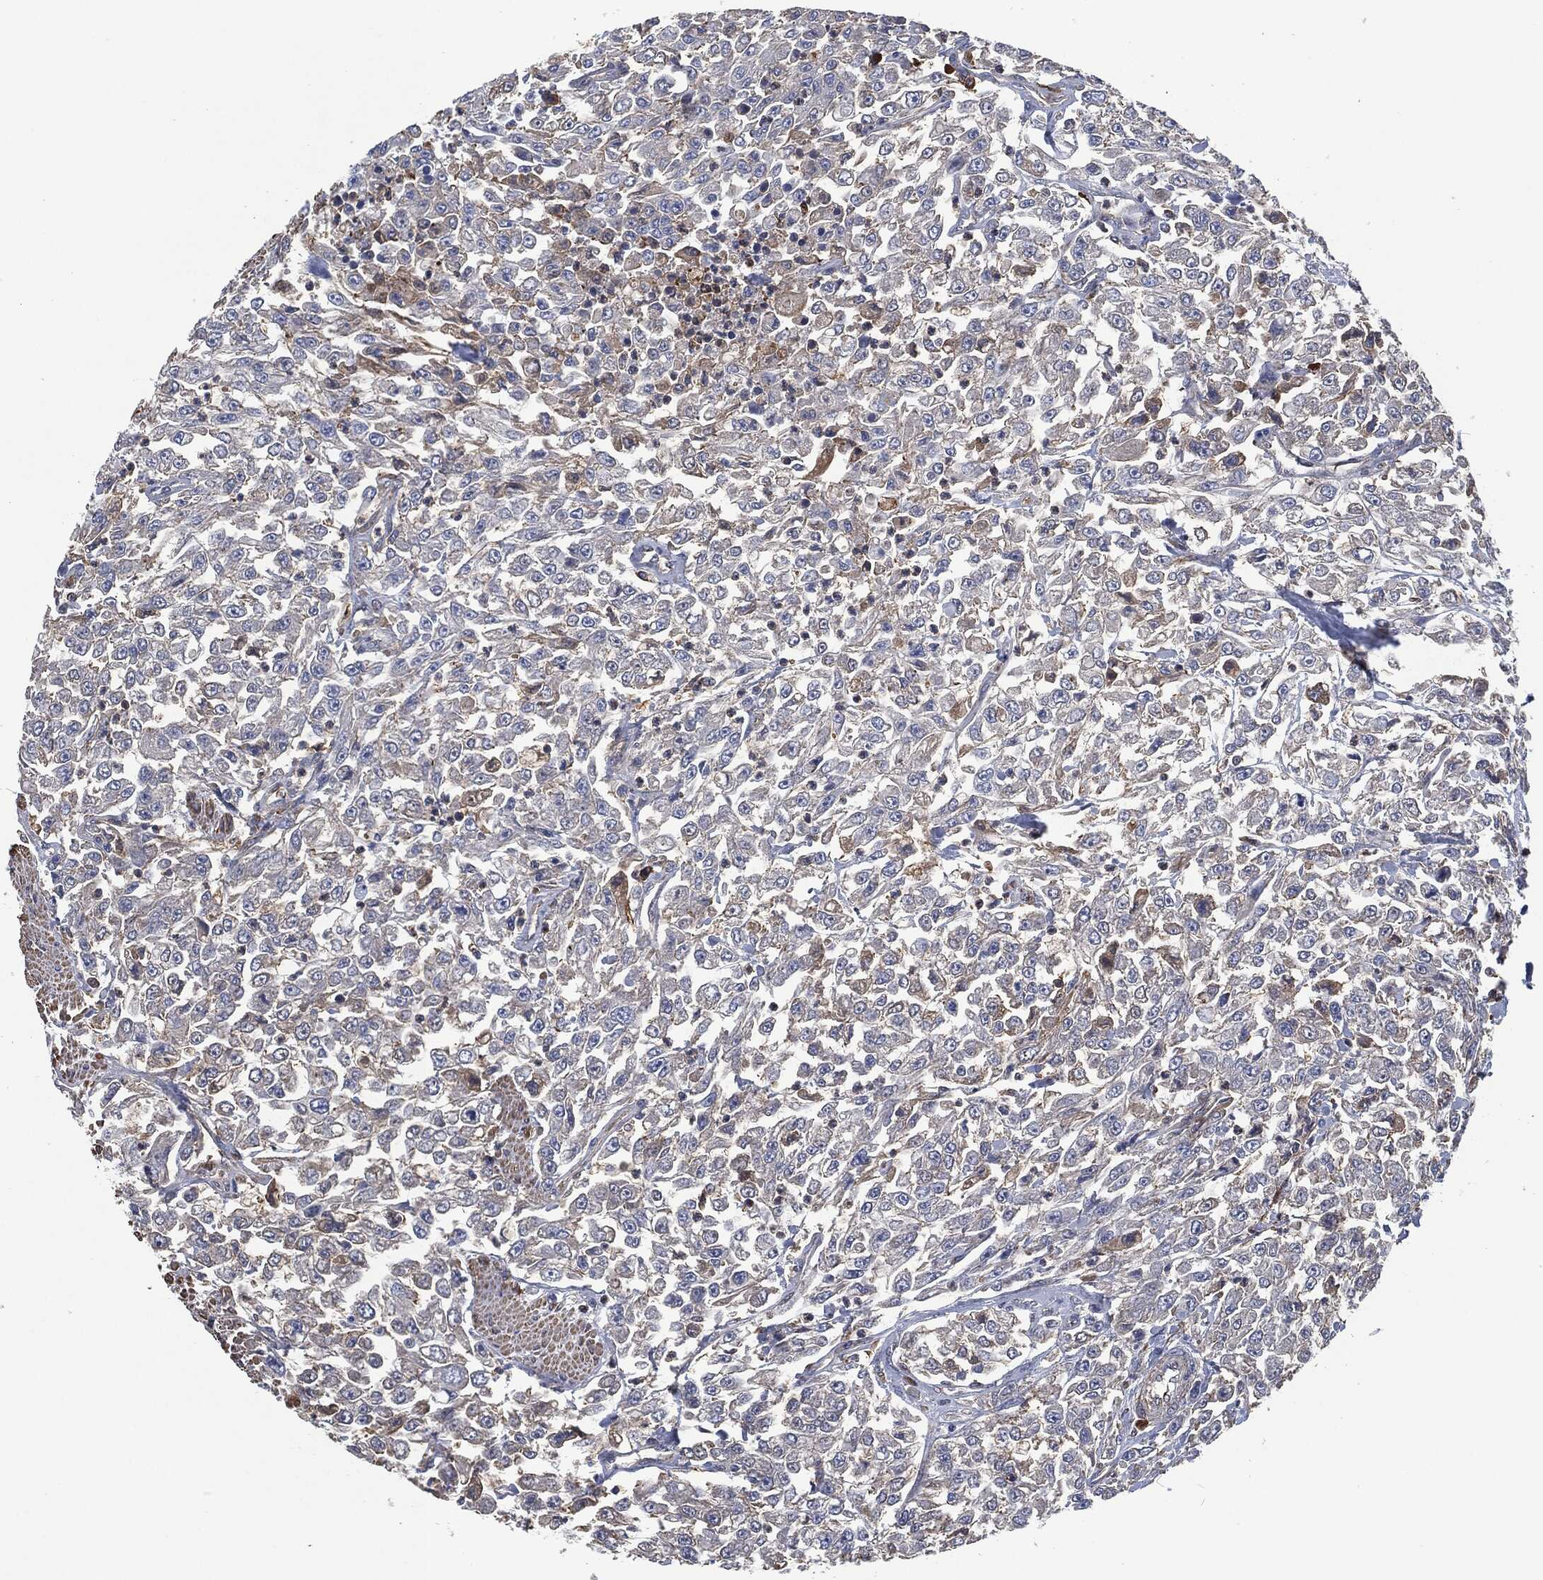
{"staining": {"intensity": "negative", "quantity": "none", "location": "none"}, "tissue": "urothelial cancer", "cell_type": "Tumor cells", "image_type": "cancer", "snomed": [{"axis": "morphology", "description": "Urothelial carcinoma, High grade"}, {"axis": "topography", "description": "Urinary bladder"}], "caption": "Immunohistochemical staining of human urothelial cancer shows no significant positivity in tumor cells.", "gene": "LGALS9", "patient": {"sex": "male", "age": 46}}